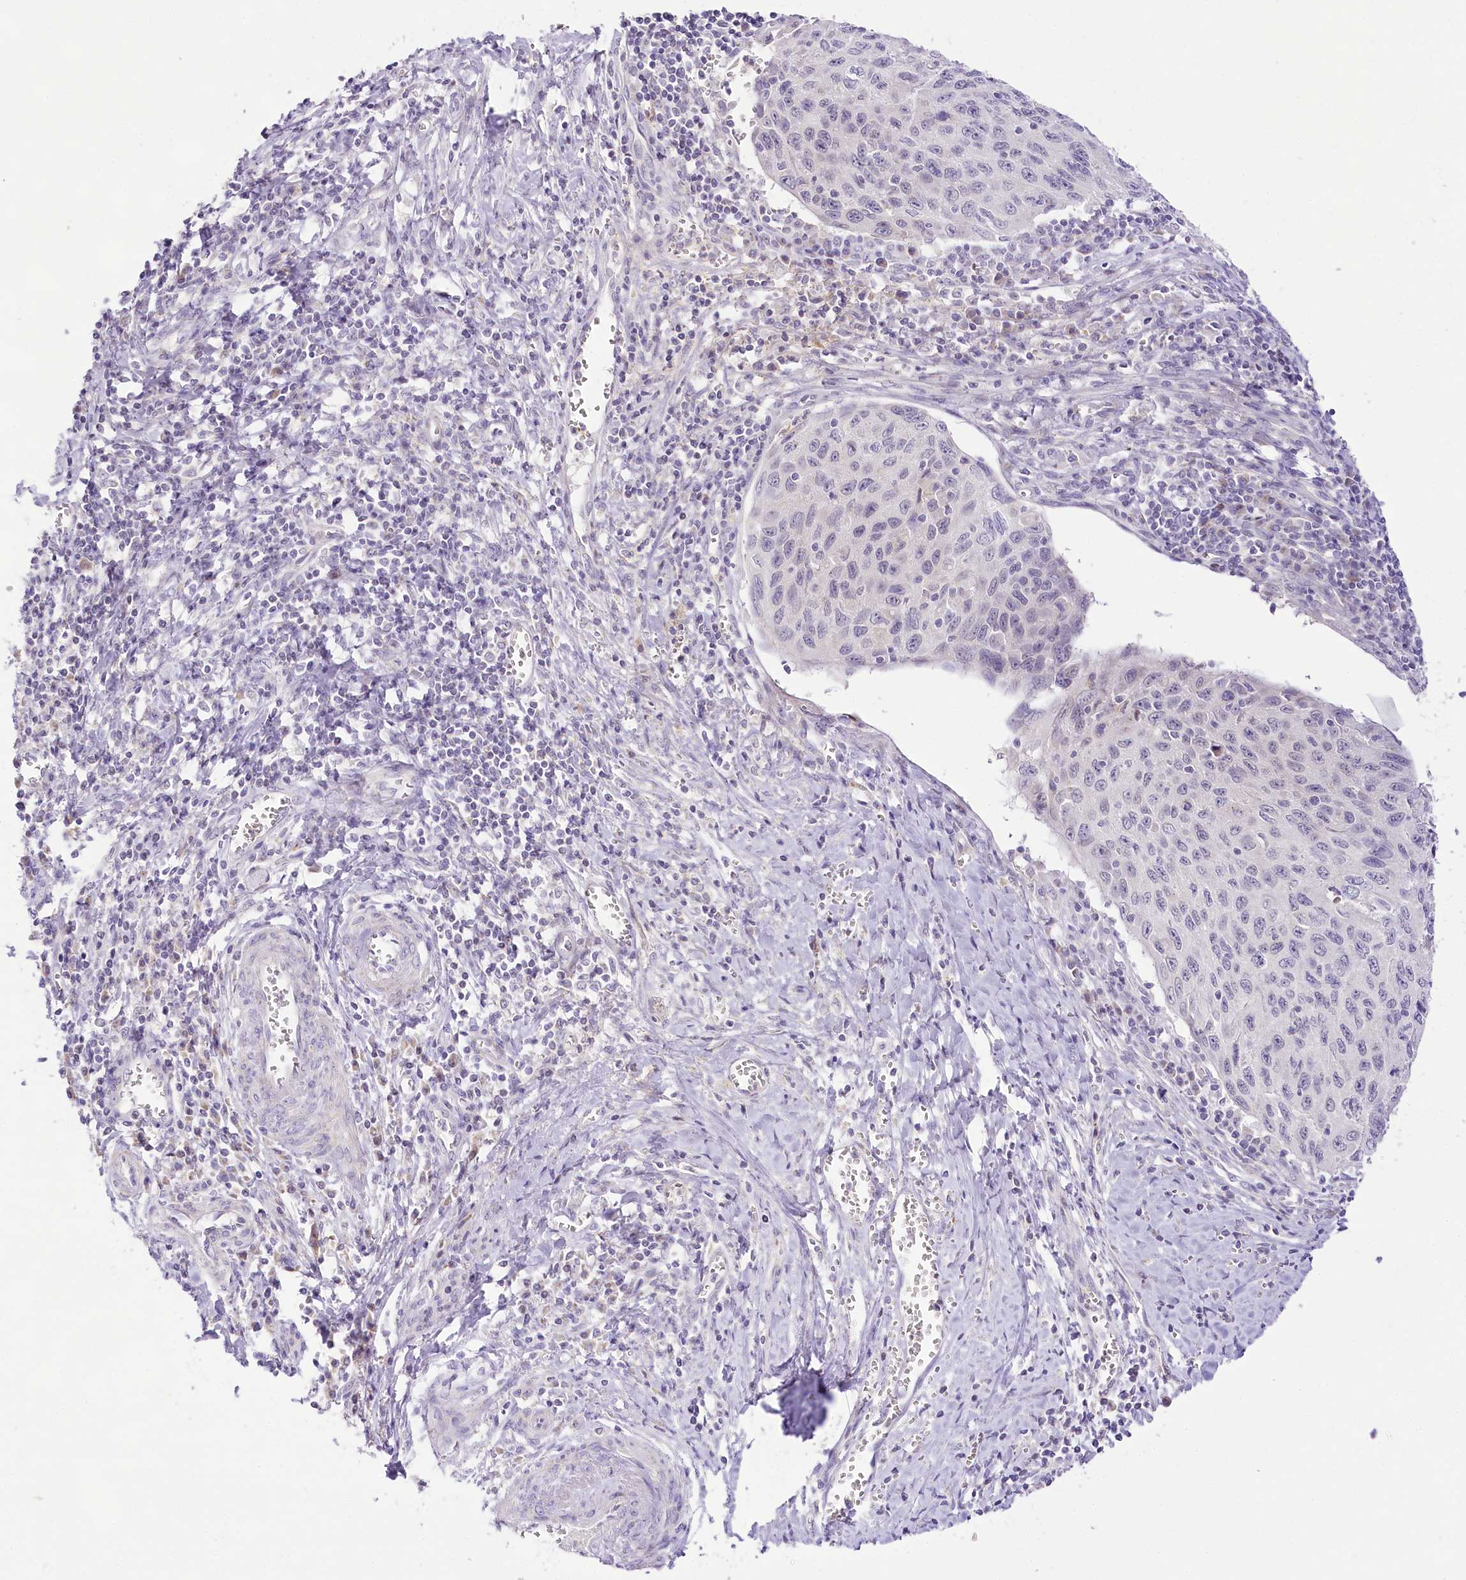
{"staining": {"intensity": "negative", "quantity": "none", "location": "none"}, "tissue": "cervical cancer", "cell_type": "Tumor cells", "image_type": "cancer", "snomed": [{"axis": "morphology", "description": "Squamous cell carcinoma, NOS"}, {"axis": "topography", "description": "Cervix"}], "caption": "This is an immunohistochemistry photomicrograph of cervical squamous cell carcinoma. There is no positivity in tumor cells.", "gene": "CCDC30", "patient": {"sex": "female", "age": 53}}